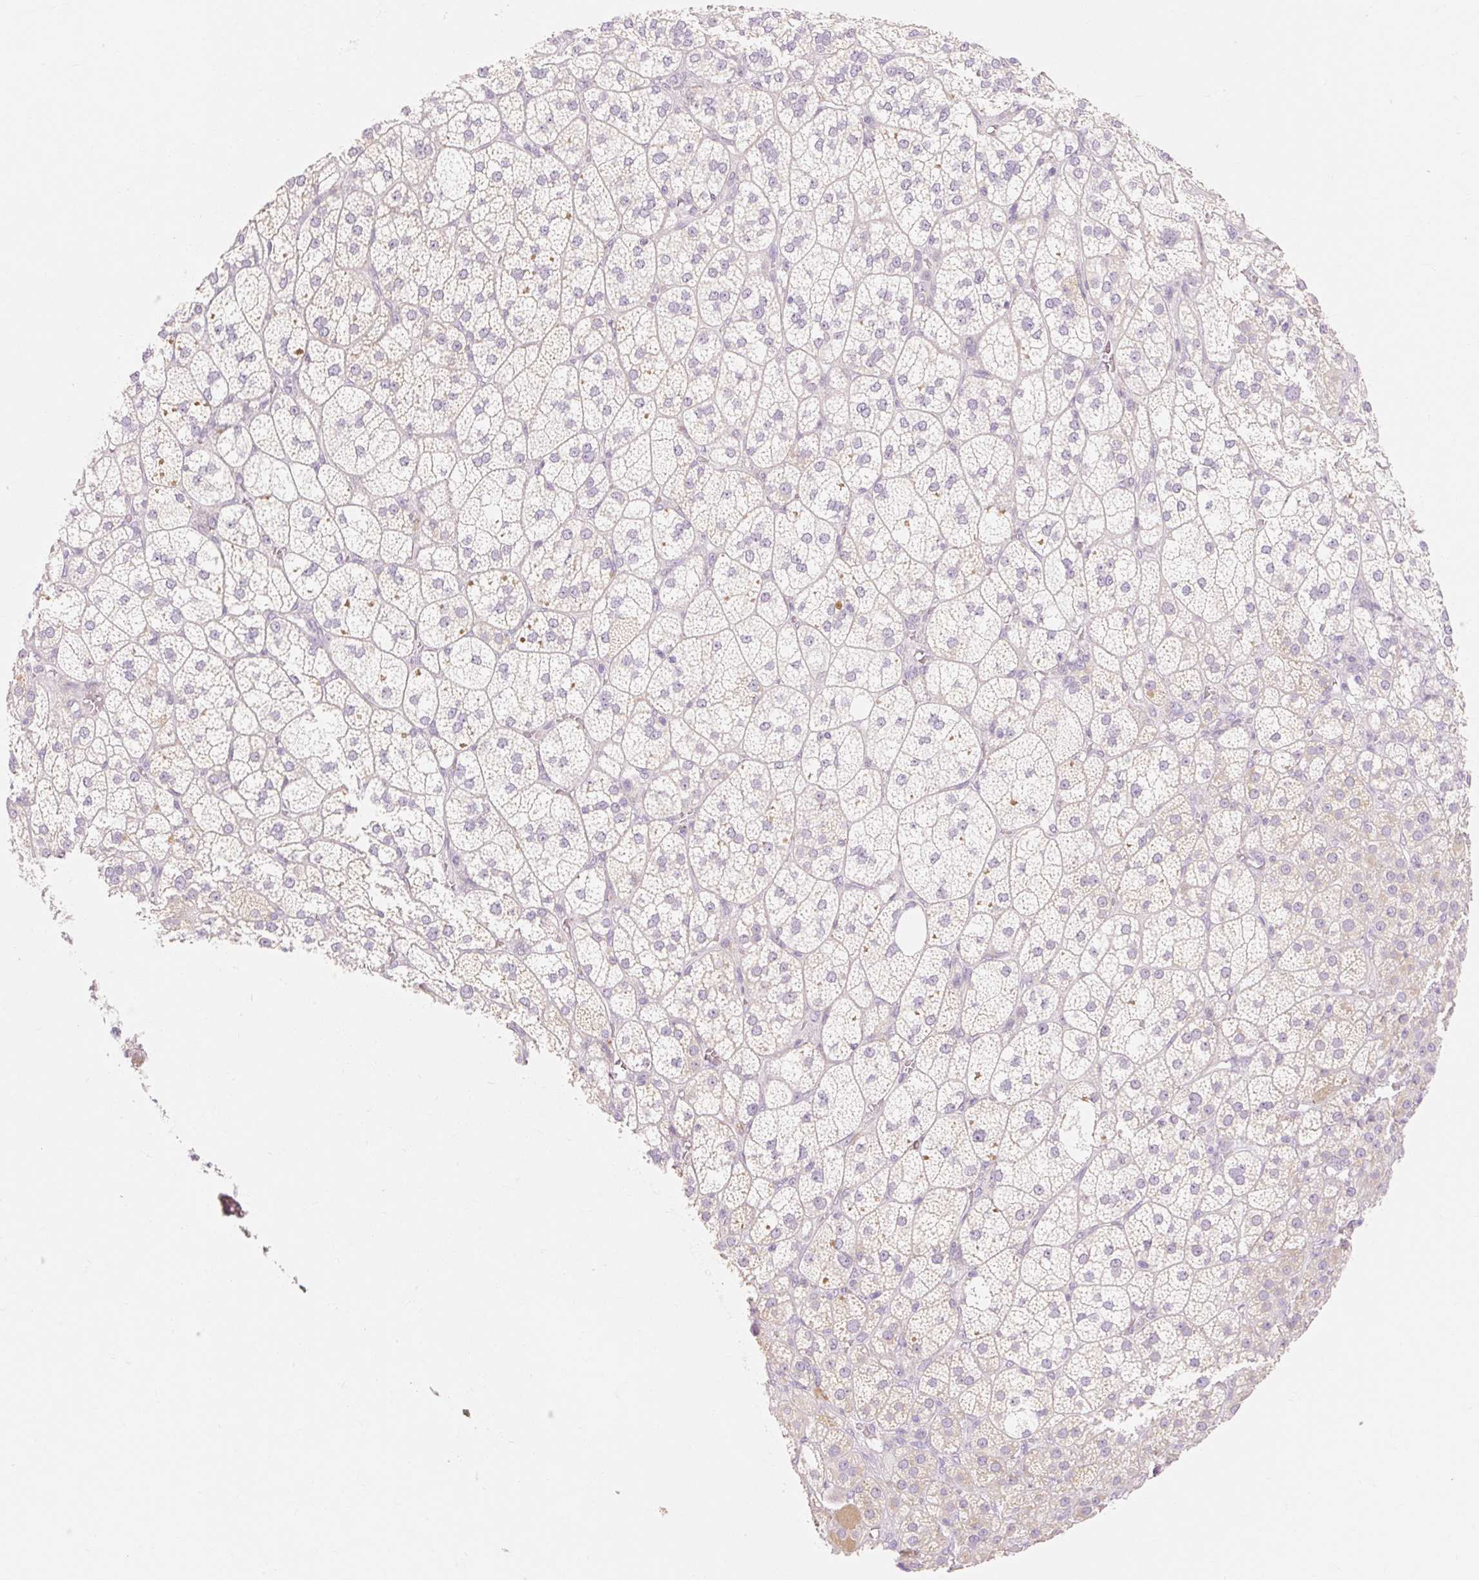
{"staining": {"intensity": "weak", "quantity": "25%-75%", "location": "cytoplasmic/membranous"}, "tissue": "adrenal gland", "cell_type": "Glandular cells", "image_type": "normal", "snomed": [{"axis": "morphology", "description": "Normal tissue, NOS"}, {"axis": "topography", "description": "Adrenal gland"}], "caption": "An image of human adrenal gland stained for a protein reveals weak cytoplasmic/membranous brown staining in glandular cells. The staining was performed using DAB to visualize the protein expression in brown, while the nuclei were stained in blue with hematoxylin (Magnification: 20x).", "gene": "MYO1D", "patient": {"sex": "female", "age": 60}}